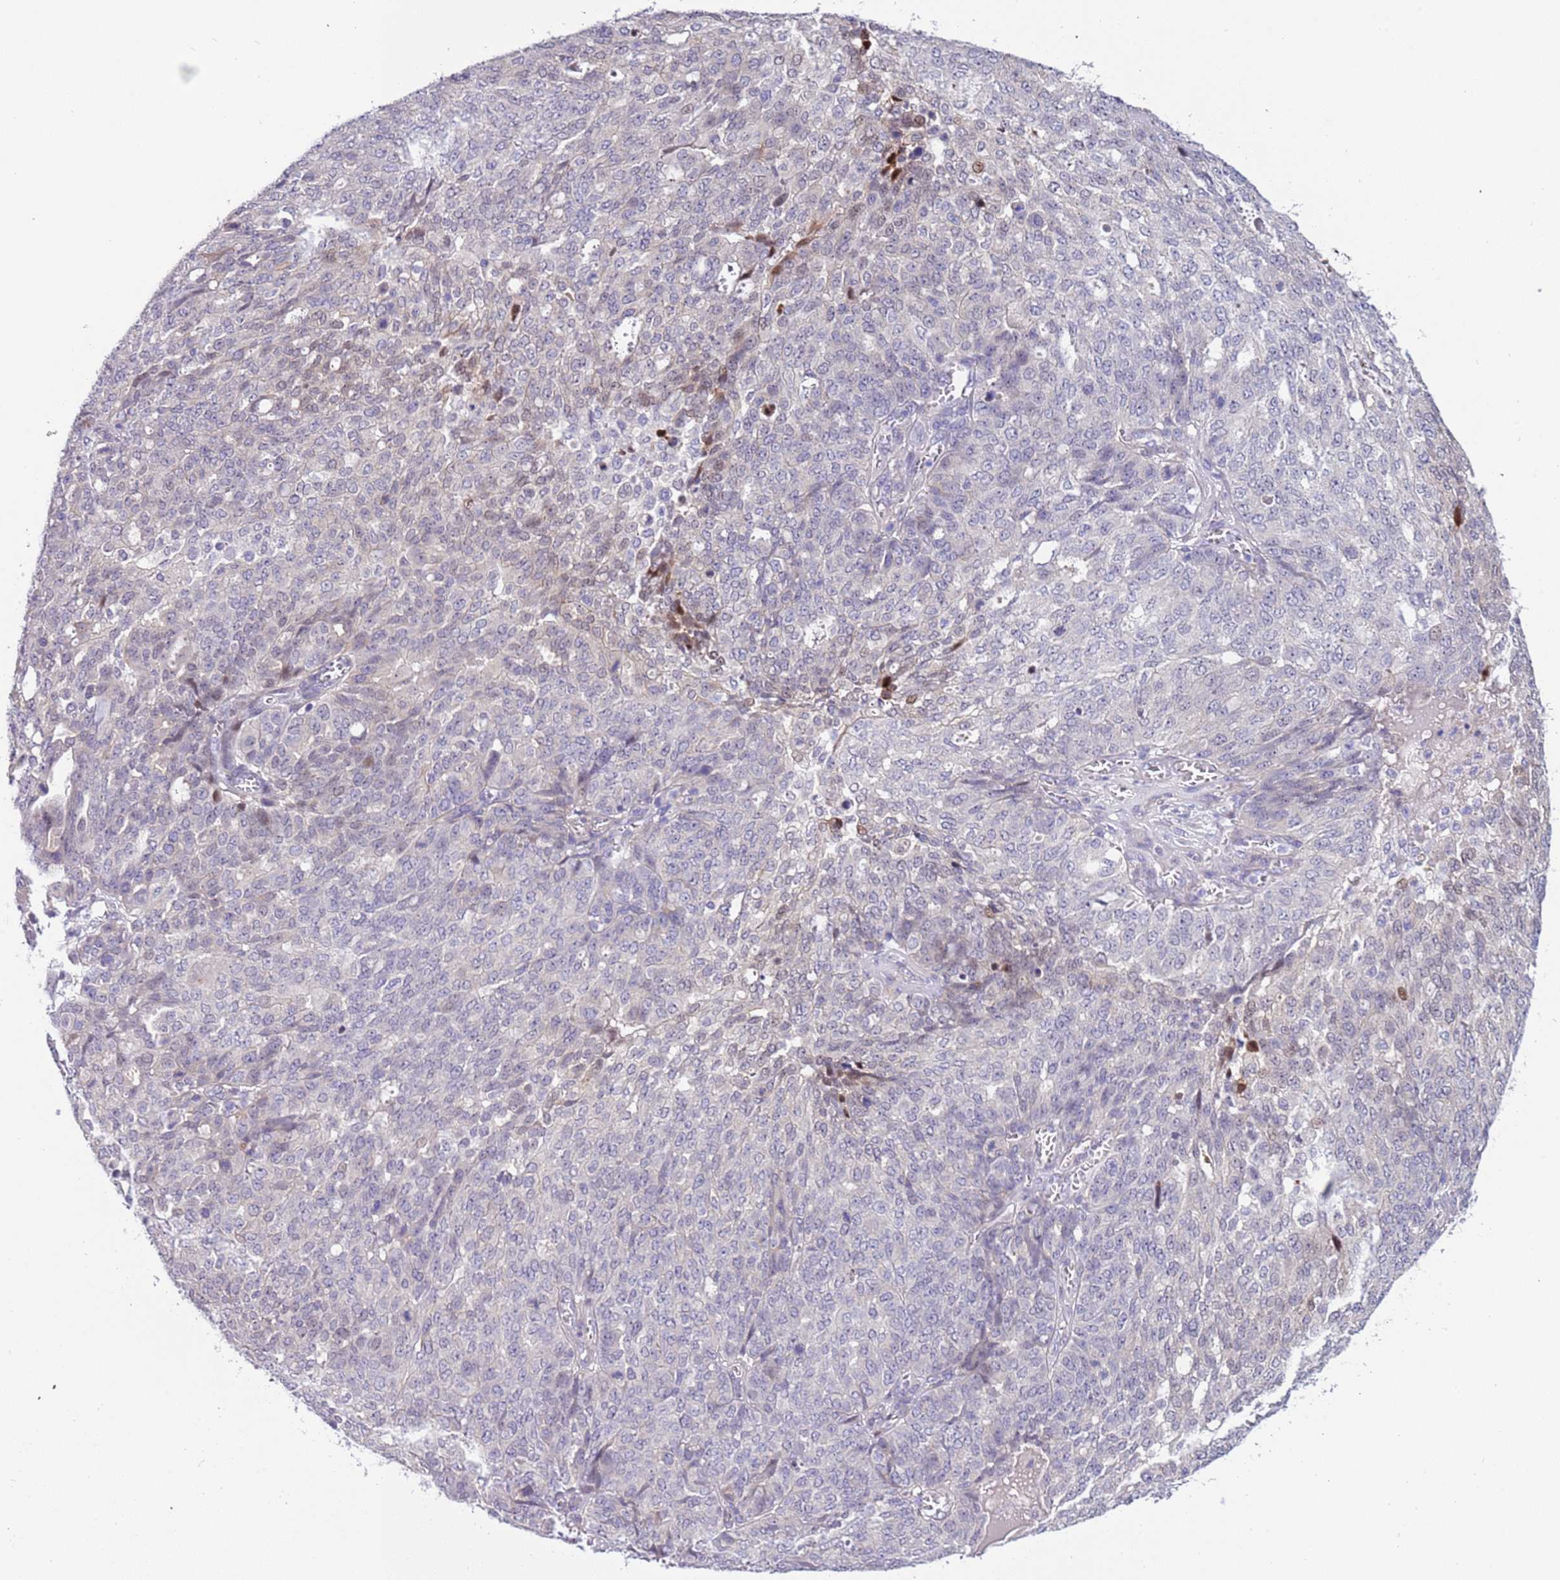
{"staining": {"intensity": "negative", "quantity": "none", "location": "none"}, "tissue": "ovarian cancer", "cell_type": "Tumor cells", "image_type": "cancer", "snomed": [{"axis": "morphology", "description": "Cystadenocarcinoma, serous, NOS"}, {"axis": "topography", "description": "Soft tissue"}, {"axis": "topography", "description": "Ovary"}], "caption": "This is a photomicrograph of immunohistochemistry staining of ovarian cancer (serous cystadenocarcinoma), which shows no positivity in tumor cells.", "gene": "PLEKHH1", "patient": {"sex": "female", "age": 57}}